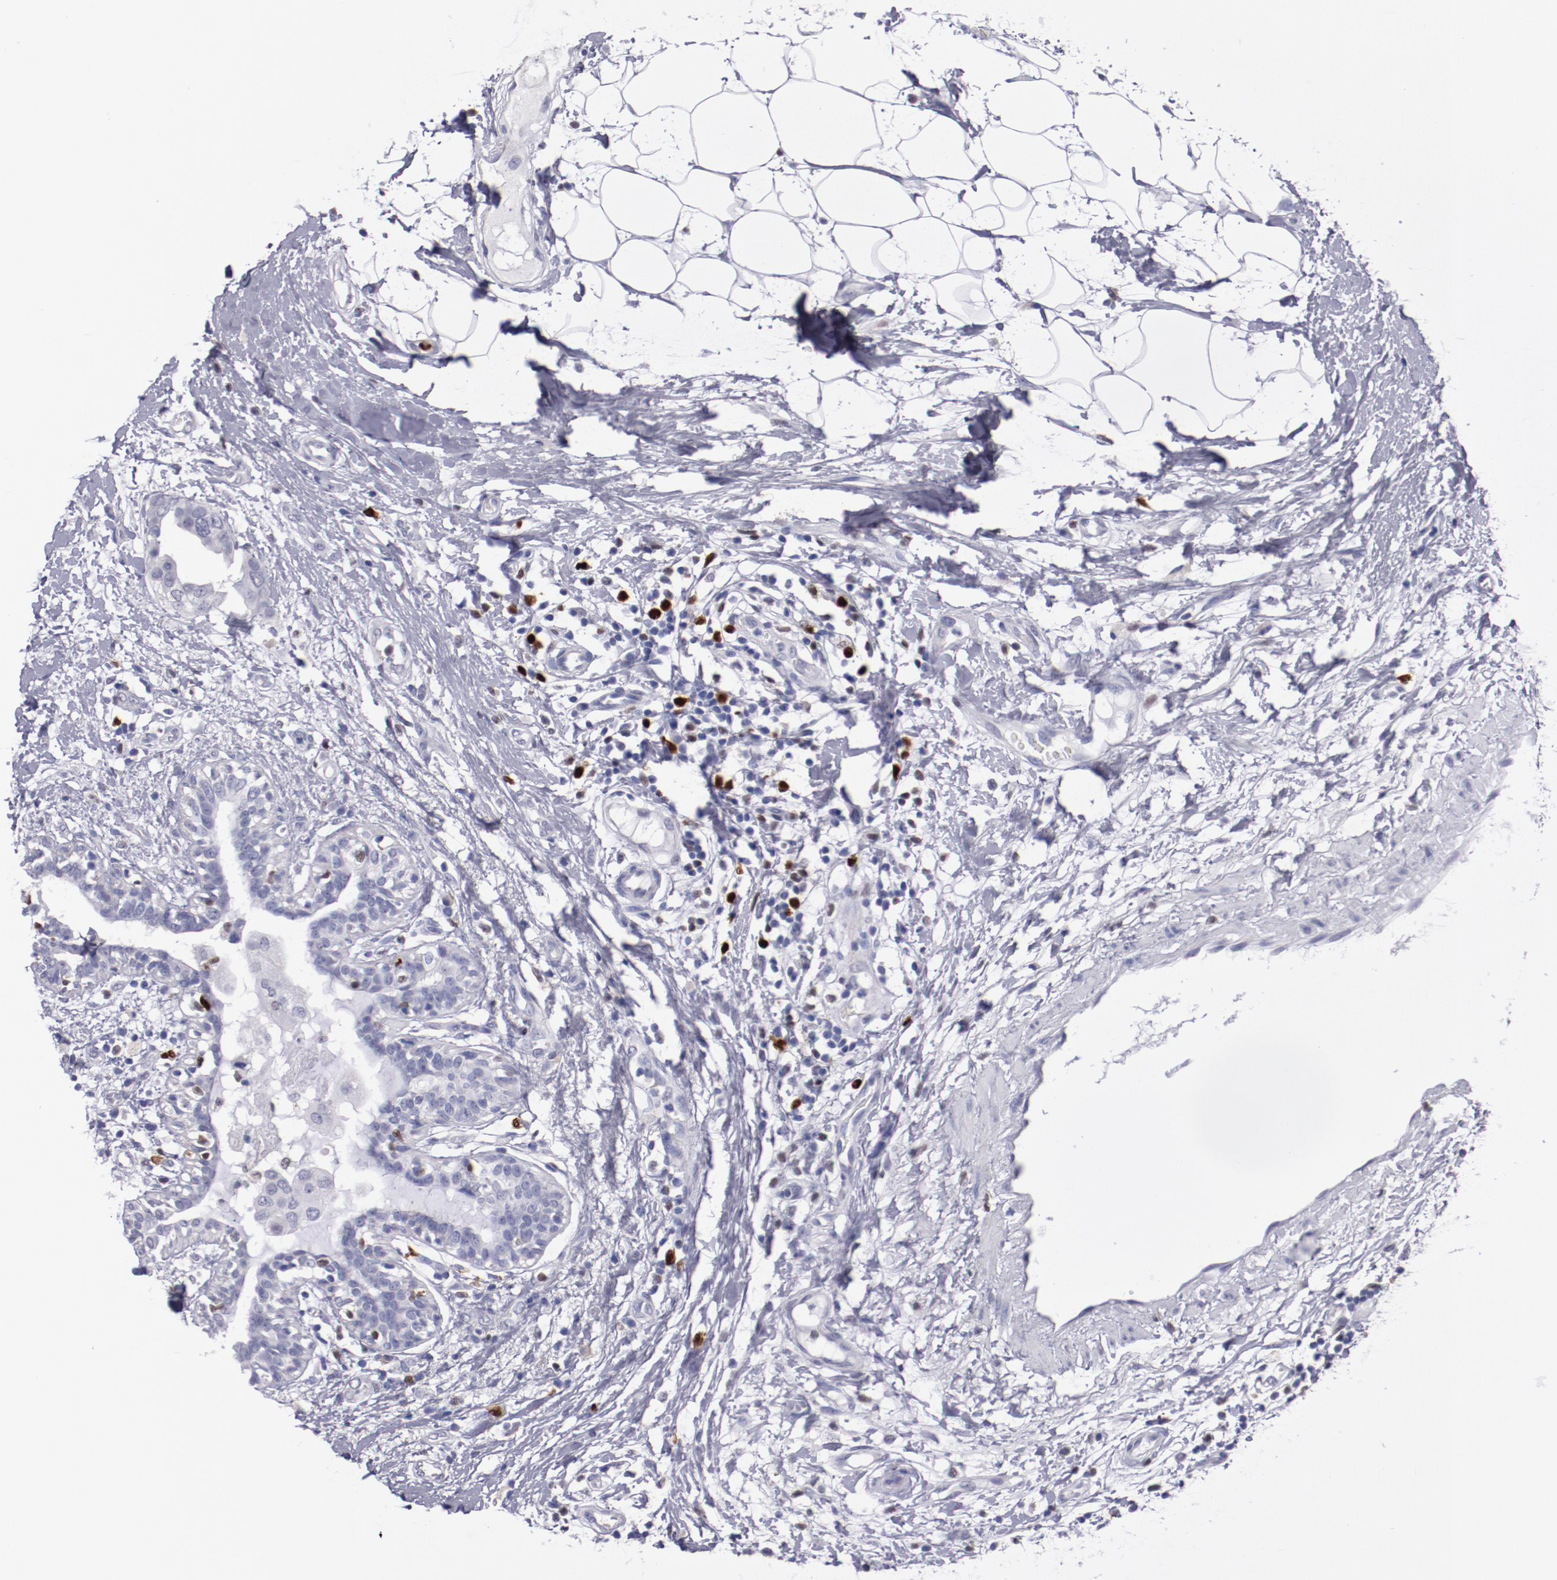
{"staining": {"intensity": "negative", "quantity": "none", "location": "none"}, "tissue": "breast cancer", "cell_type": "Tumor cells", "image_type": "cancer", "snomed": [{"axis": "morphology", "description": "Duct carcinoma"}, {"axis": "topography", "description": "Breast"}], "caption": "High magnification brightfield microscopy of breast cancer (invasive ductal carcinoma) stained with DAB (brown) and counterstained with hematoxylin (blue): tumor cells show no significant positivity.", "gene": "IRF8", "patient": {"sex": "female", "age": 40}}